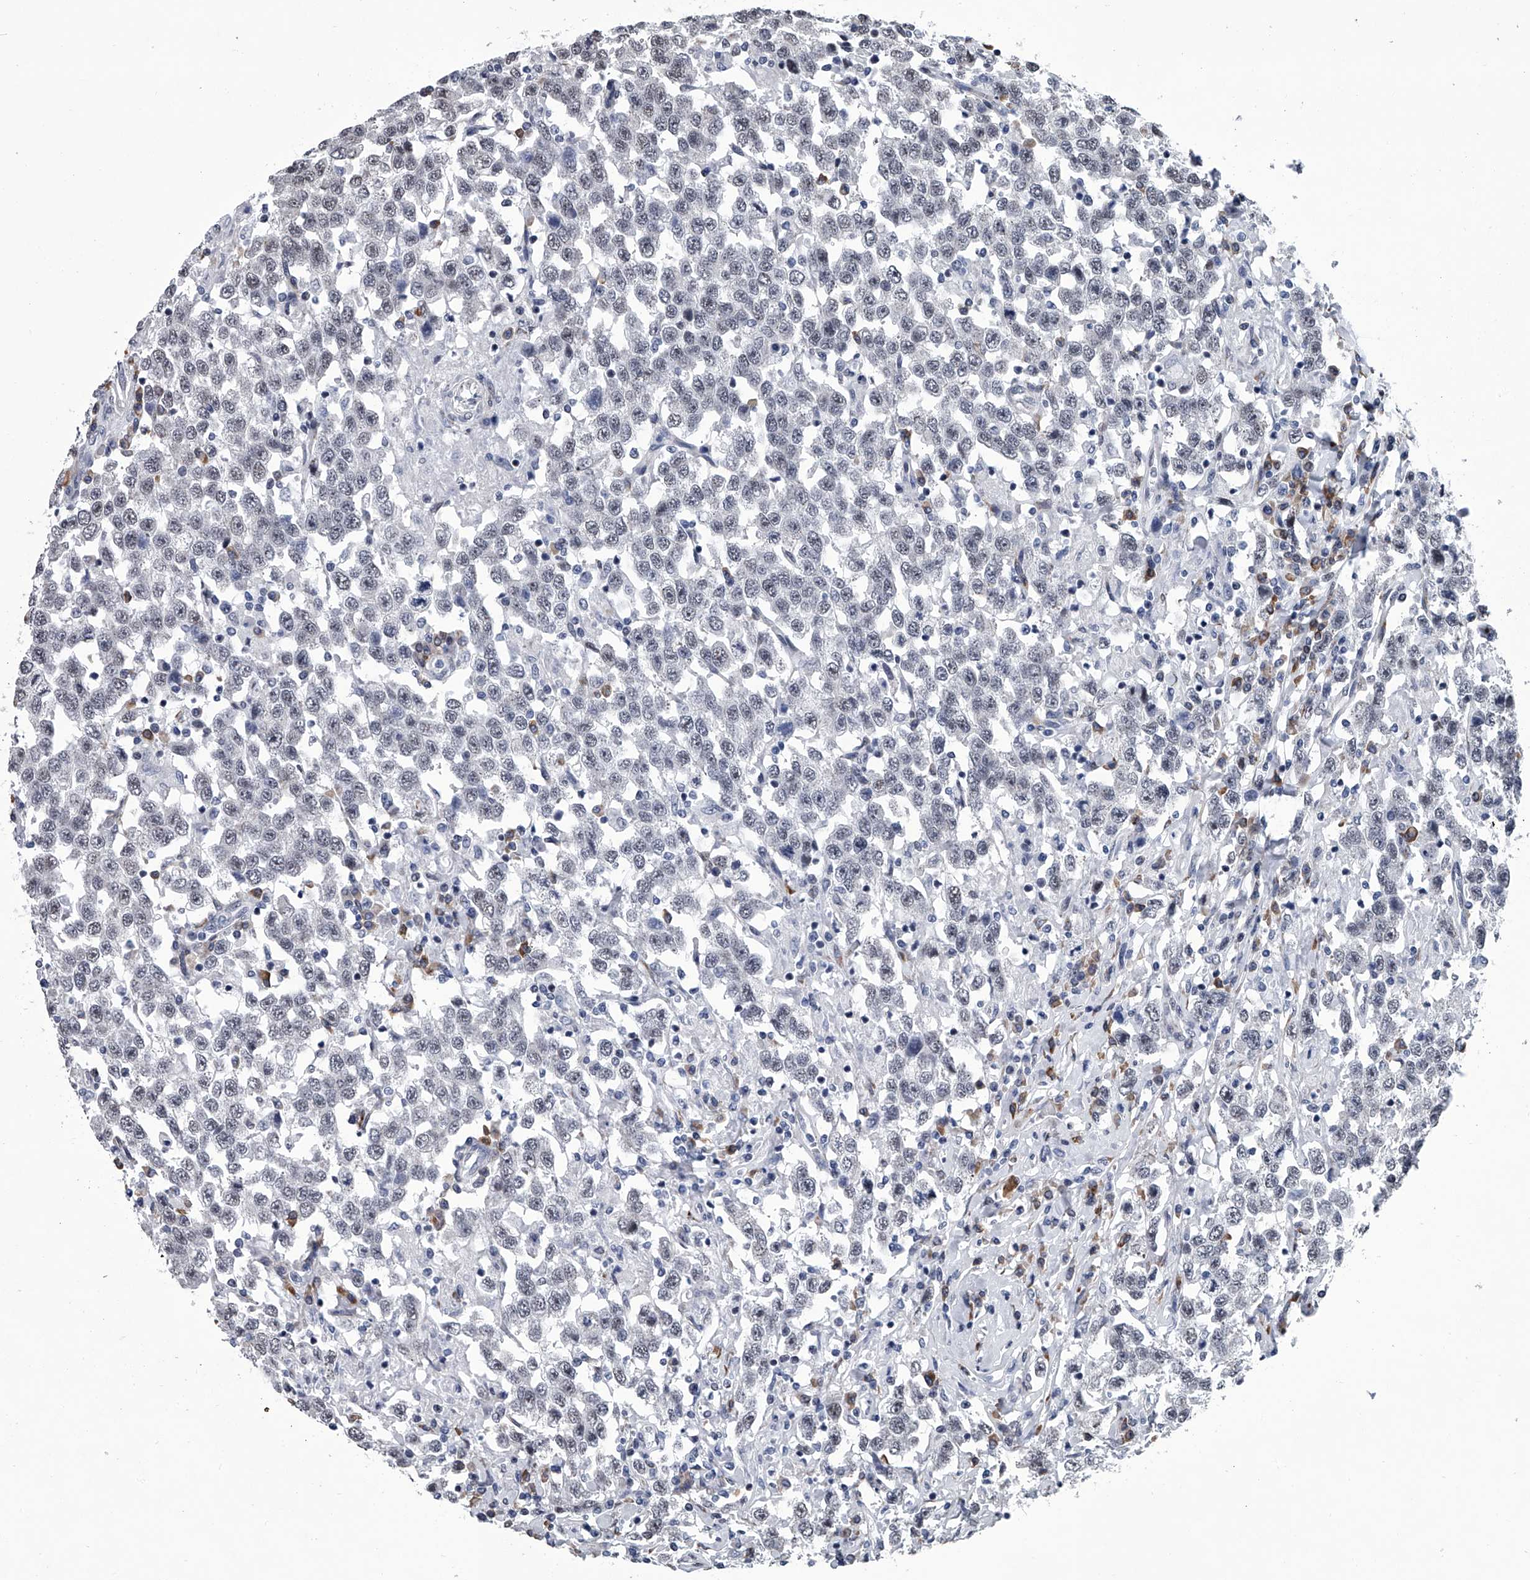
{"staining": {"intensity": "negative", "quantity": "none", "location": "none"}, "tissue": "testis cancer", "cell_type": "Tumor cells", "image_type": "cancer", "snomed": [{"axis": "morphology", "description": "Seminoma, NOS"}, {"axis": "topography", "description": "Testis"}], "caption": "High magnification brightfield microscopy of testis cancer (seminoma) stained with DAB (brown) and counterstained with hematoxylin (blue): tumor cells show no significant staining.", "gene": "PPP2R5D", "patient": {"sex": "male", "age": 41}}